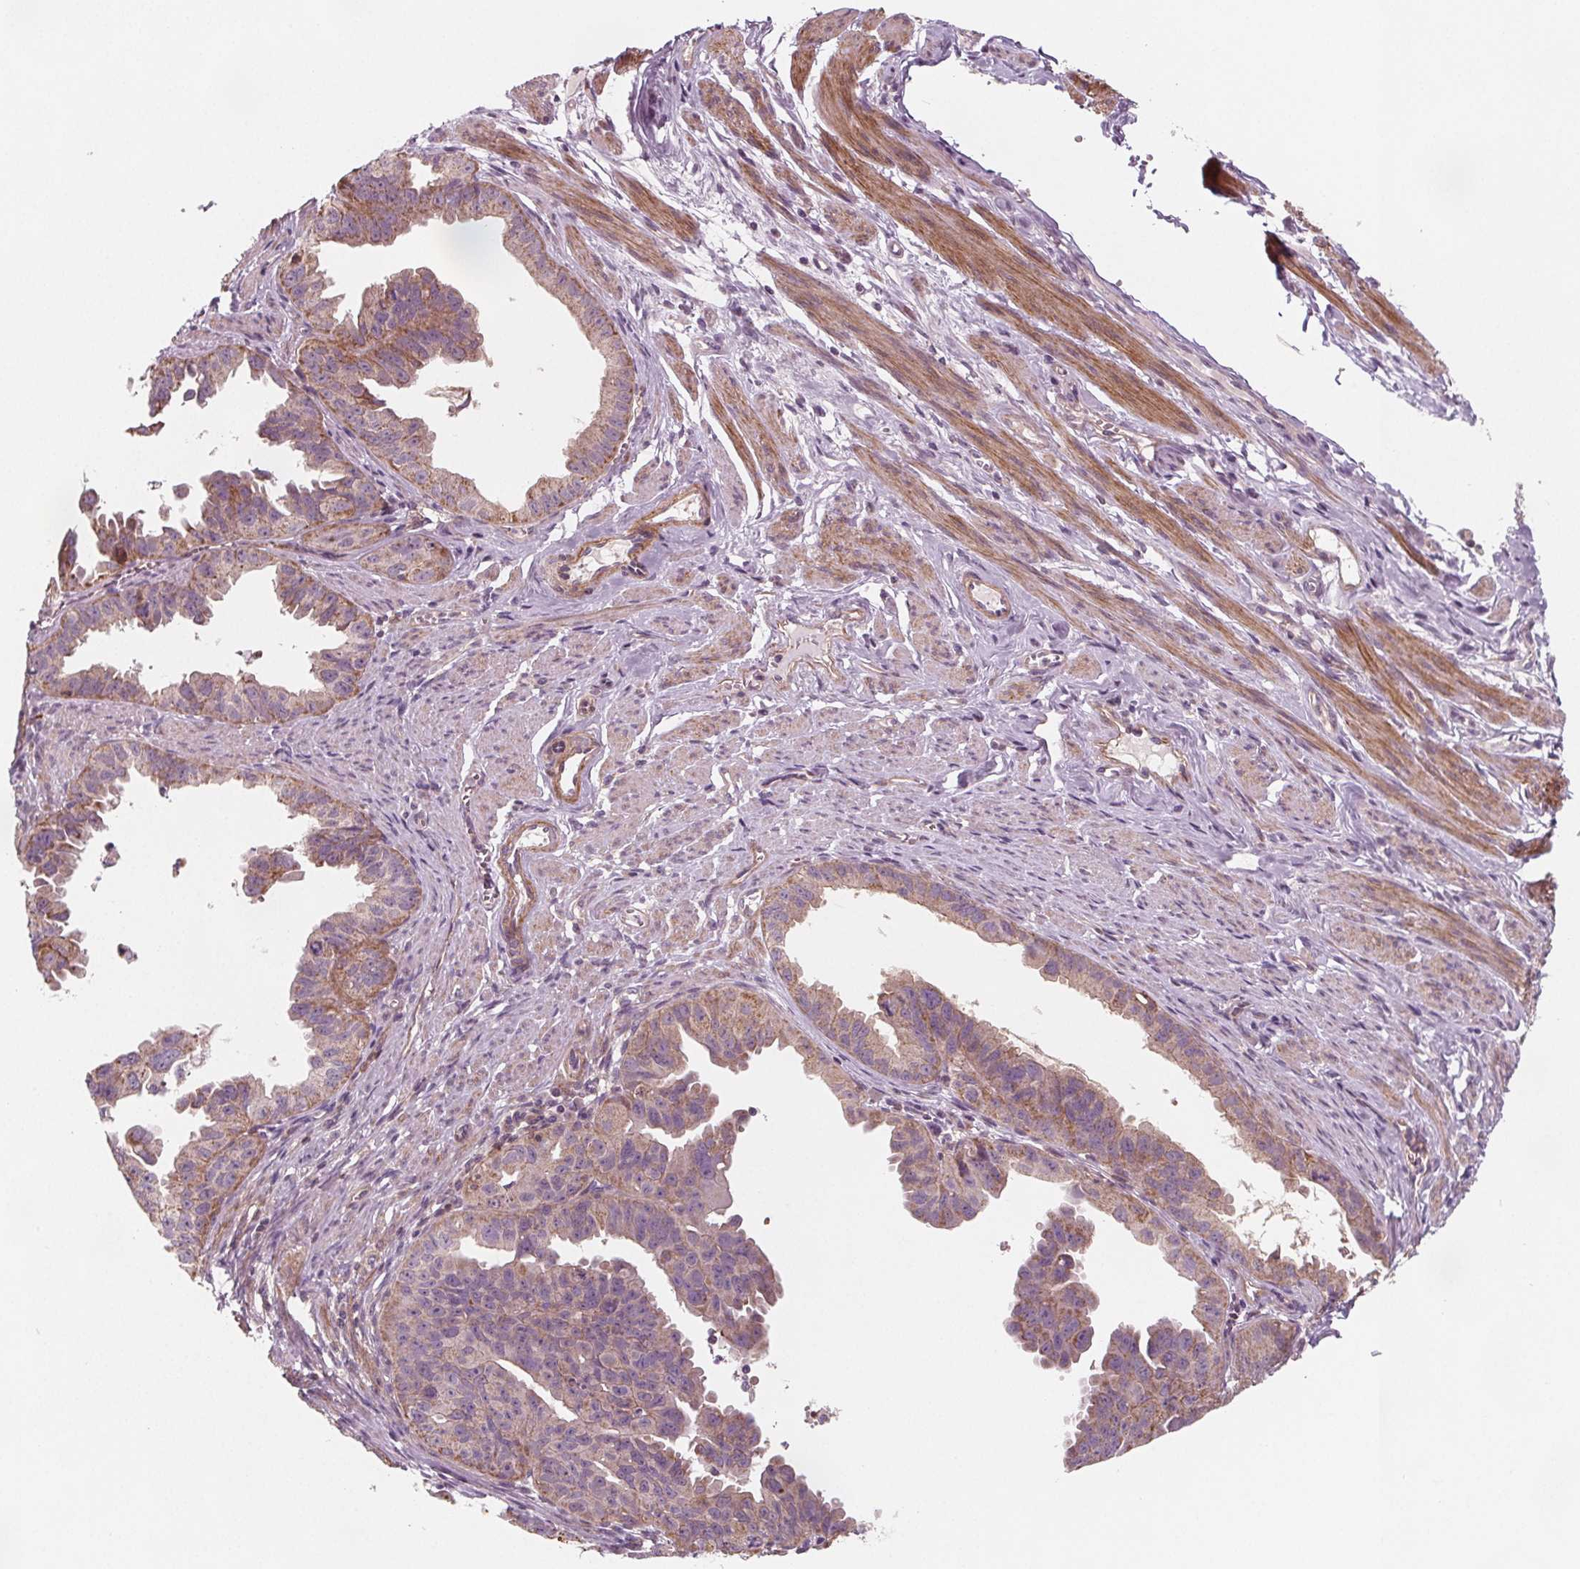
{"staining": {"intensity": "moderate", "quantity": "25%-75%", "location": "cytoplasmic/membranous"}, "tissue": "ovarian cancer", "cell_type": "Tumor cells", "image_type": "cancer", "snomed": [{"axis": "morphology", "description": "Carcinoma, endometroid"}, {"axis": "topography", "description": "Ovary"}], "caption": "An image of human ovarian cancer stained for a protein exhibits moderate cytoplasmic/membranous brown staining in tumor cells.", "gene": "ADAM33", "patient": {"sex": "female", "age": 85}}